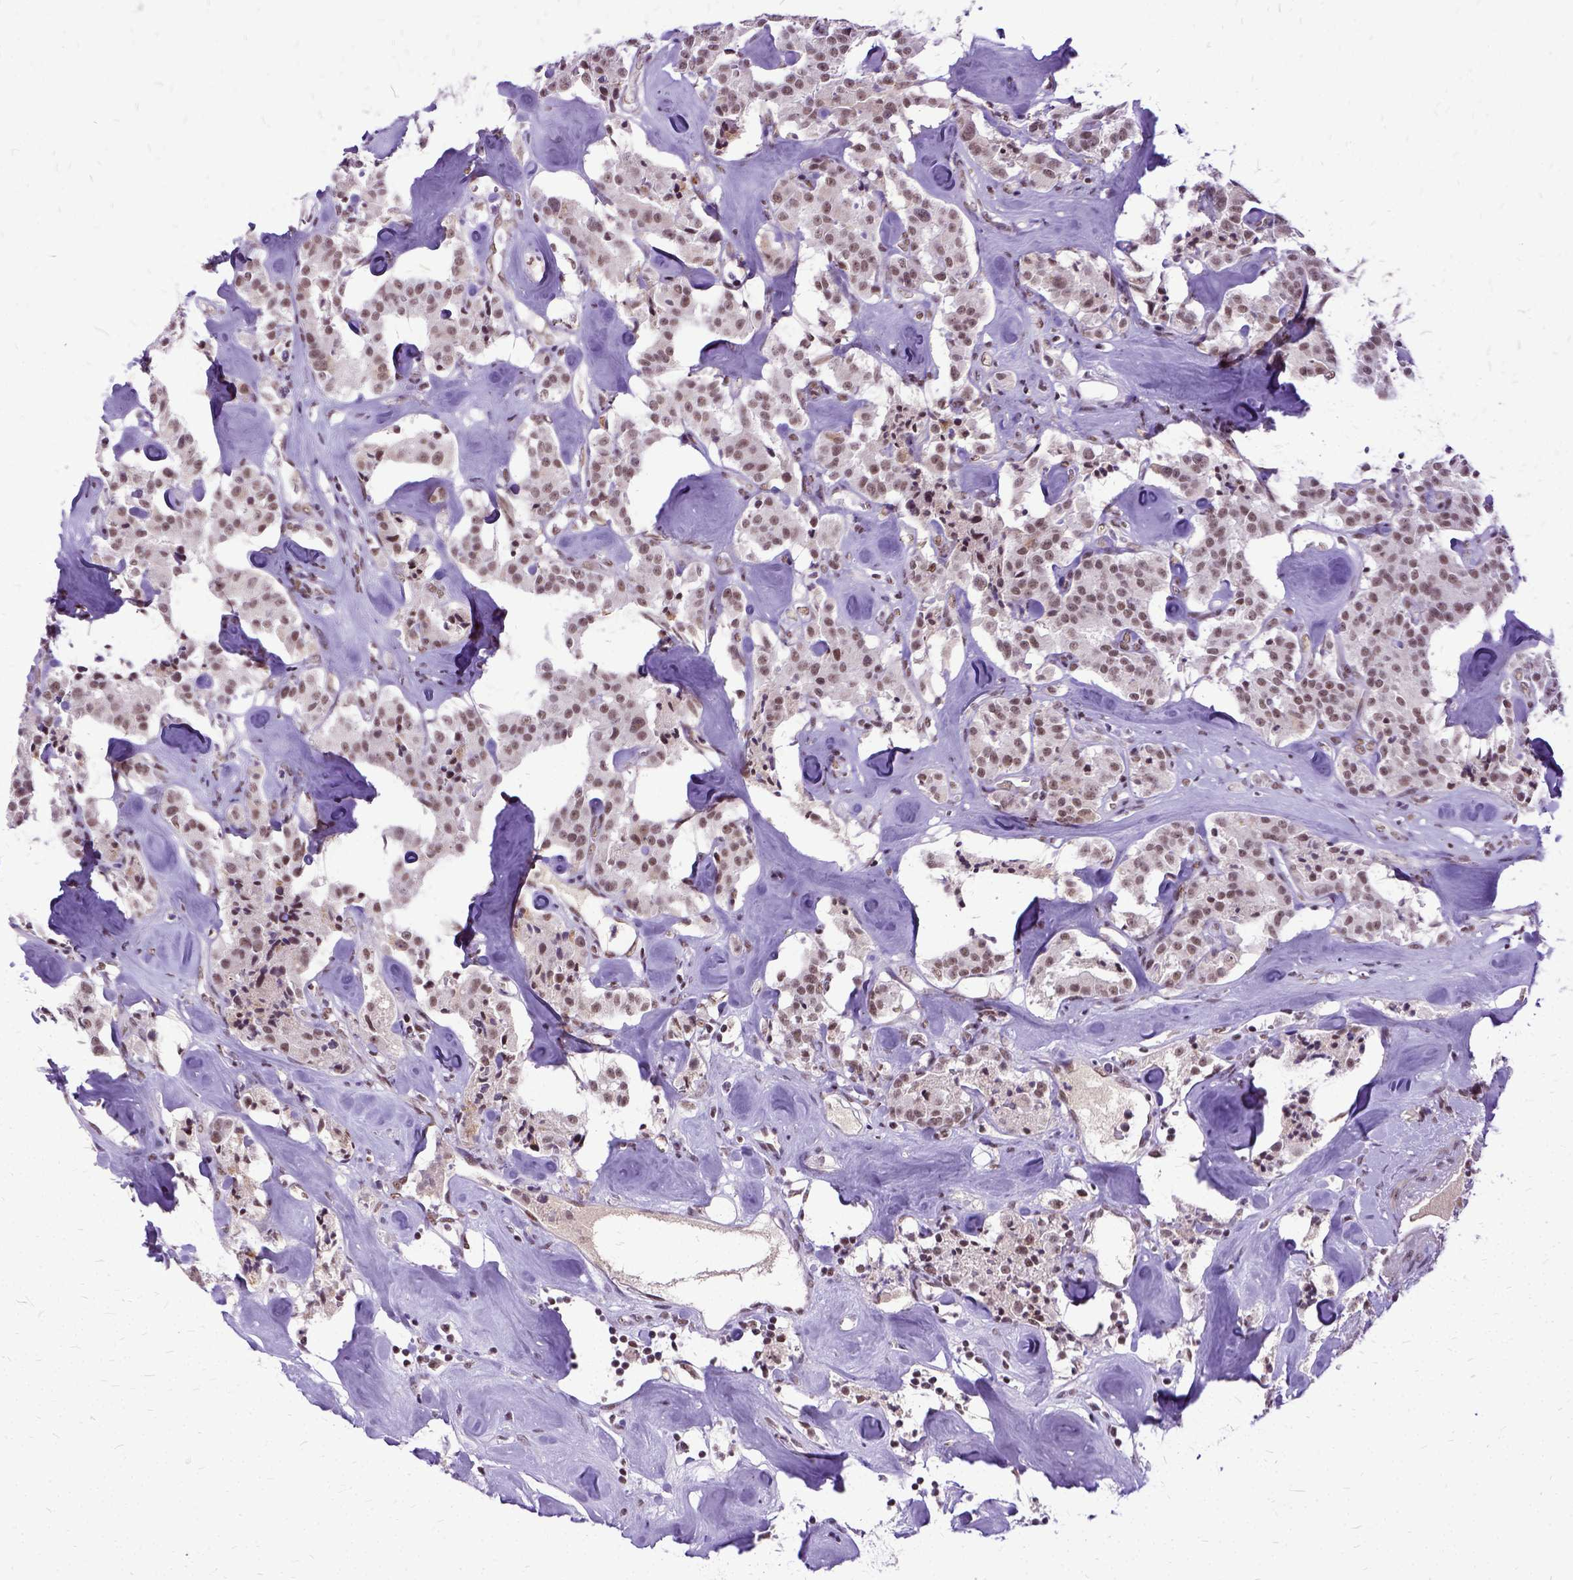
{"staining": {"intensity": "moderate", "quantity": "<25%", "location": "nuclear"}, "tissue": "carcinoid", "cell_type": "Tumor cells", "image_type": "cancer", "snomed": [{"axis": "morphology", "description": "Carcinoid, malignant, NOS"}, {"axis": "topography", "description": "Pancreas"}], "caption": "This is a histology image of IHC staining of carcinoid (malignant), which shows moderate positivity in the nuclear of tumor cells.", "gene": "SETD1A", "patient": {"sex": "male", "age": 41}}